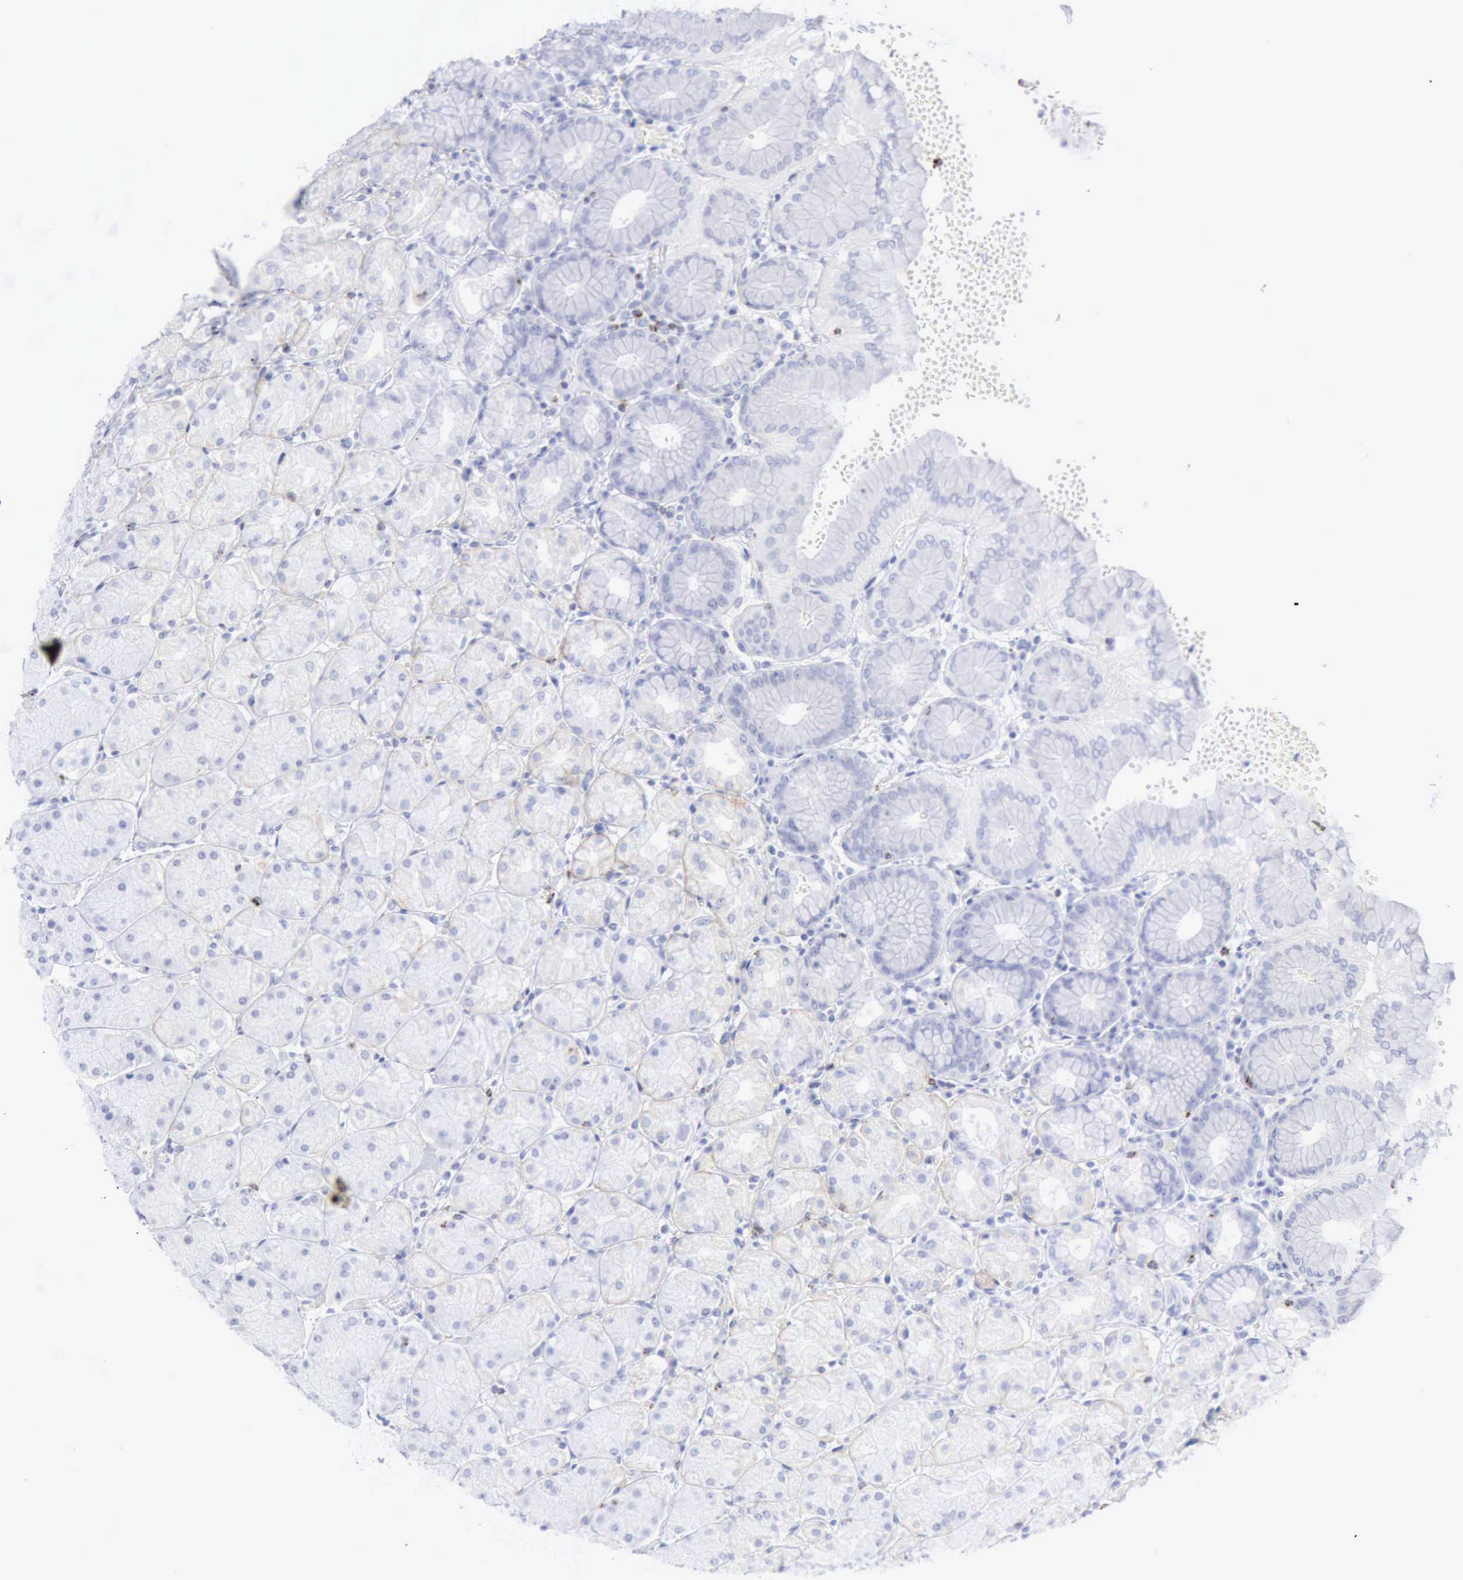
{"staining": {"intensity": "negative", "quantity": "none", "location": "none"}, "tissue": "stomach", "cell_type": "Glandular cells", "image_type": "normal", "snomed": [{"axis": "morphology", "description": "Normal tissue, NOS"}, {"axis": "topography", "description": "Stomach, upper"}, {"axis": "topography", "description": "Stomach"}], "caption": "DAB immunohistochemical staining of unremarkable stomach reveals no significant expression in glandular cells. Brightfield microscopy of immunohistochemistry (IHC) stained with DAB (brown) and hematoxylin (blue), captured at high magnification.", "gene": "GZMB", "patient": {"sex": "male", "age": 76}}